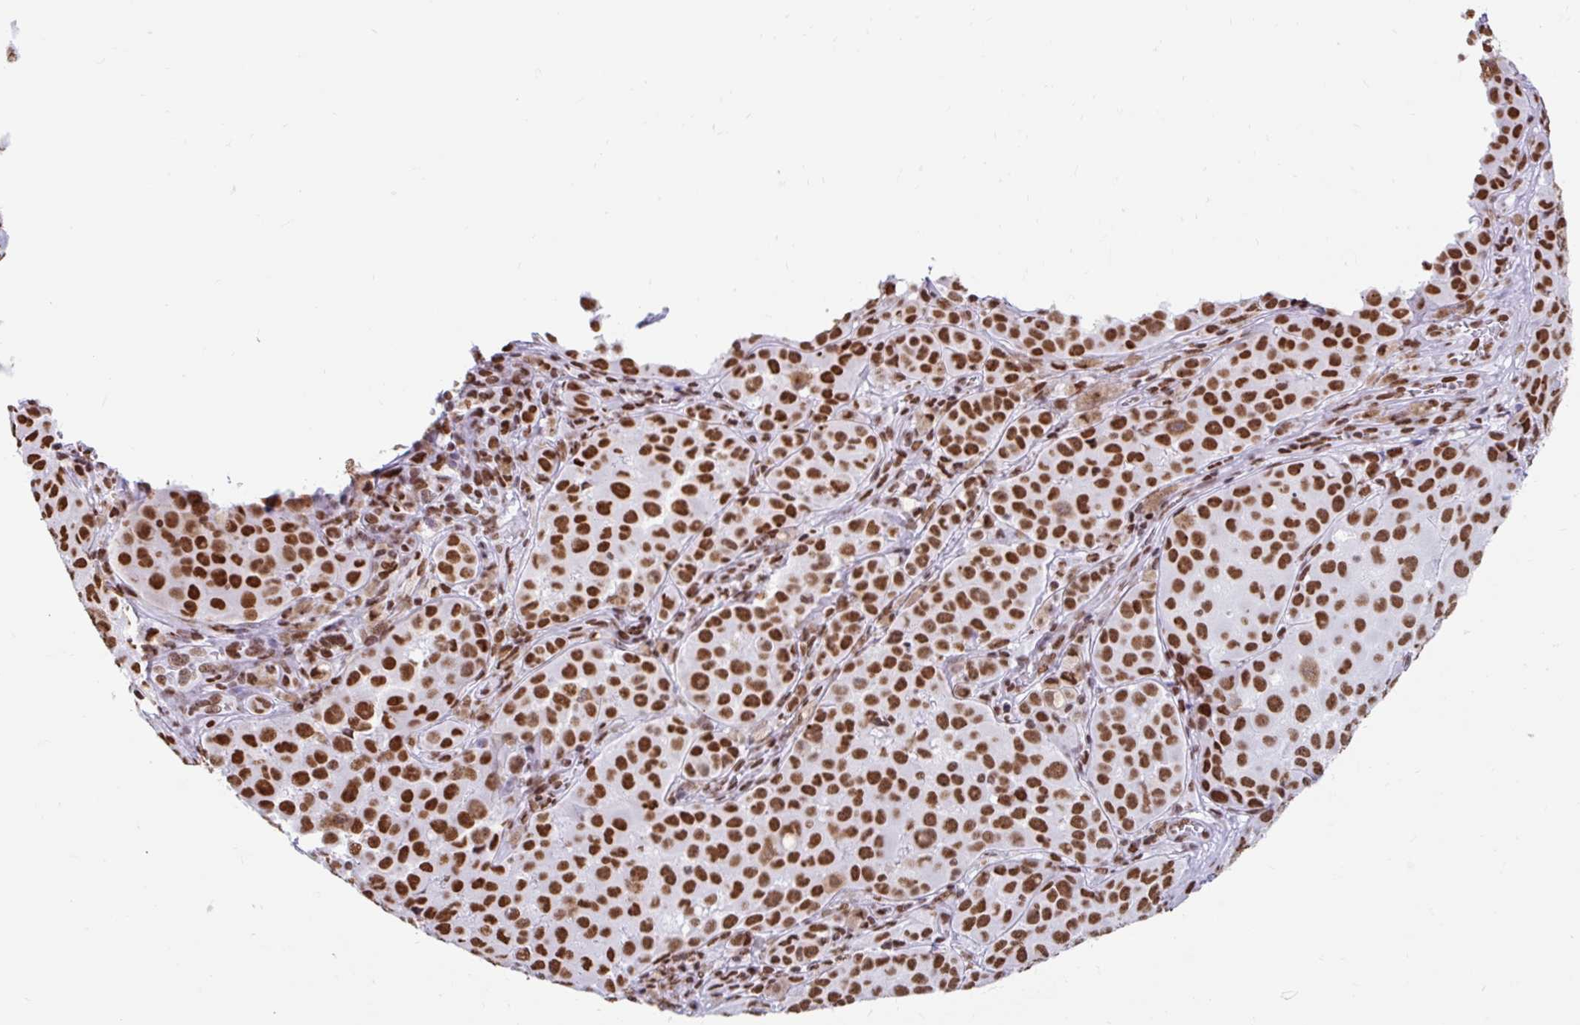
{"staining": {"intensity": "strong", "quantity": ">75%", "location": "nuclear"}, "tissue": "melanoma", "cell_type": "Tumor cells", "image_type": "cancer", "snomed": [{"axis": "morphology", "description": "Malignant melanoma, NOS"}, {"axis": "topography", "description": "Skin"}], "caption": "Protein staining of malignant melanoma tissue shows strong nuclear staining in approximately >75% of tumor cells. Using DAB (3,3'-diaminobenzidine) (brown) and hematoxylin (blue) stains, captured at high magnification using brightfield microscopy.", "gene": "KHDRBS1", "patient": {"sex": "male", "age": 64}}